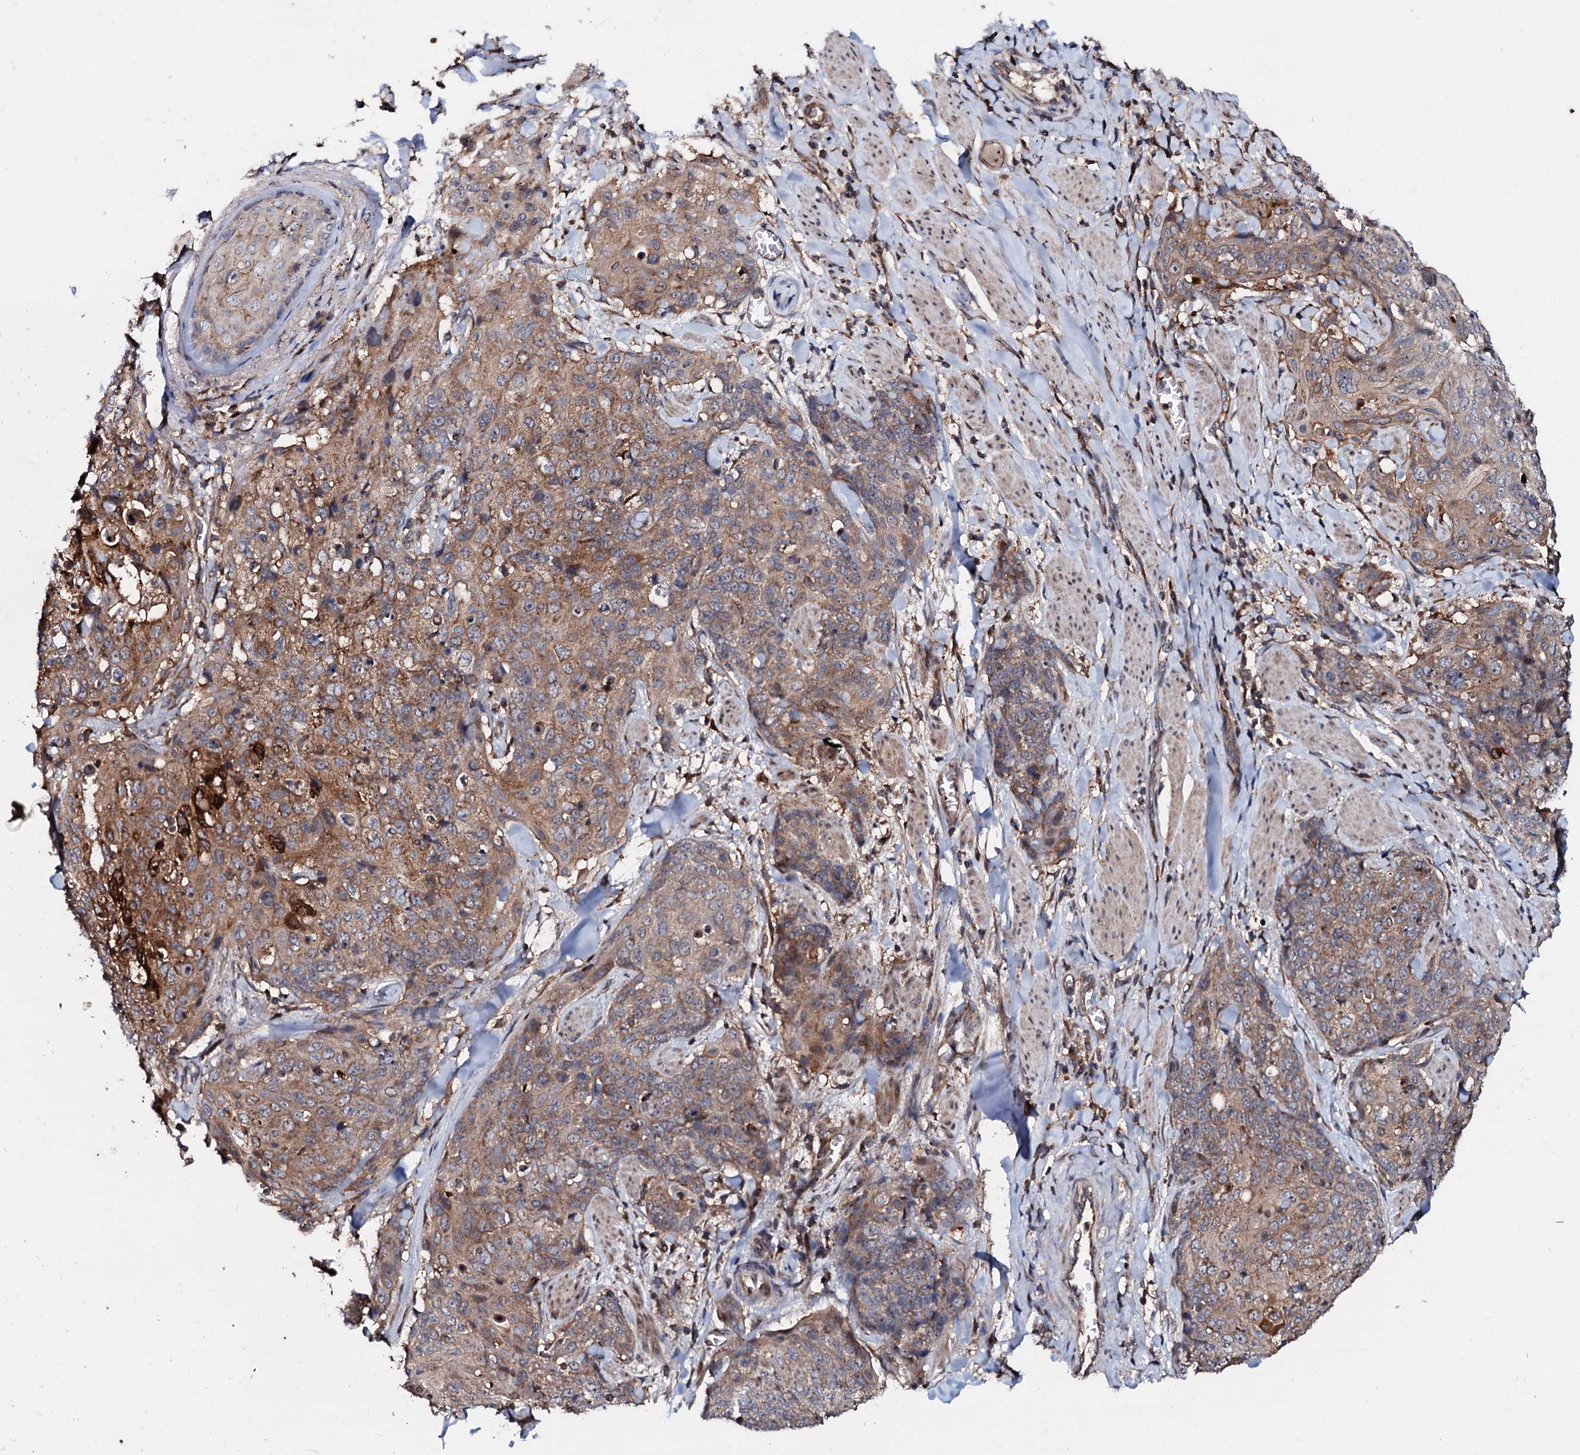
{"staining": {"intensity": "moderate", "quantity": ">75%", "location": "cytoplasmic/membranous"}, "tissue": "skin cancer", "cell_type": "Tumor cells", "image_type": "cancer", "snomed": [{"axis": "morphology", "description": "Squamous cell carcinoma, NOS"}, {"axis": "topography", "description": "Skin"}, {"axis": "topography", "description": "Vulva"}], "caption": "Immunohistochemistry (DAB) staining of skin cancer reveals moderate cytoplasmic/membranous protein positivity in approximately >75% of tumor cells.", "gene": "SDHAF2", "patient": {"sex": "female", "age": 85}}